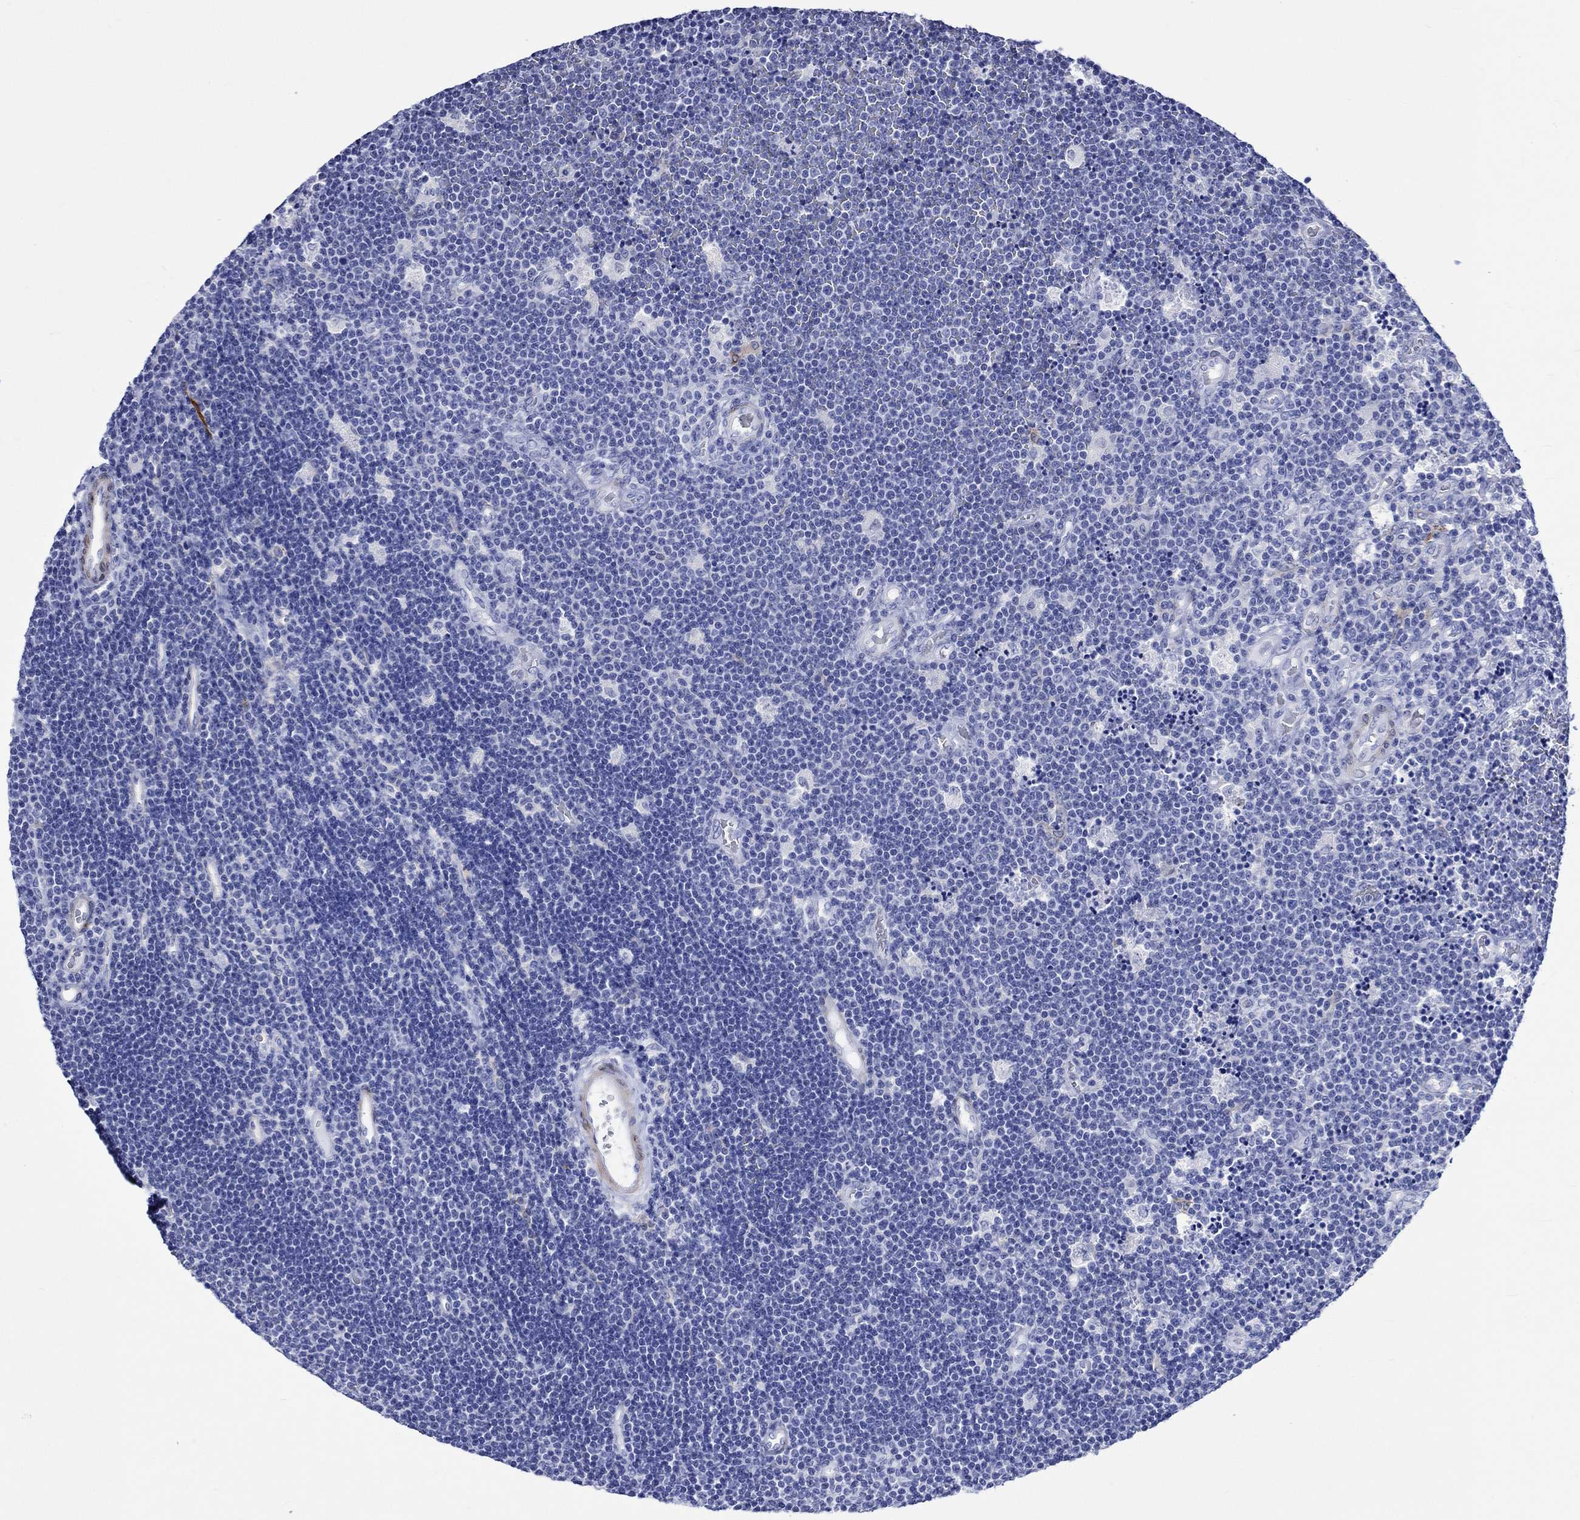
{"staining": {"intensity": "negative", "quantity": "none", "location": "none"}, "tissue": "lymphoma", "cell_type": "Tumor cells", "image_type": "cancer", "snomed": [{"axis": "morphology", "description": "Malignant lymphoma, non-Hodgkin's type, Low grade"}, {"axis": "topography", "description": "Brain"}], "caption": "An immunohistochemistry (IHC) image of lymphoma is shown. There is no staining in tumor cells of lymphoma.", "gene": "CRYAB", "patient": {"sex": "female", "age": 66}}